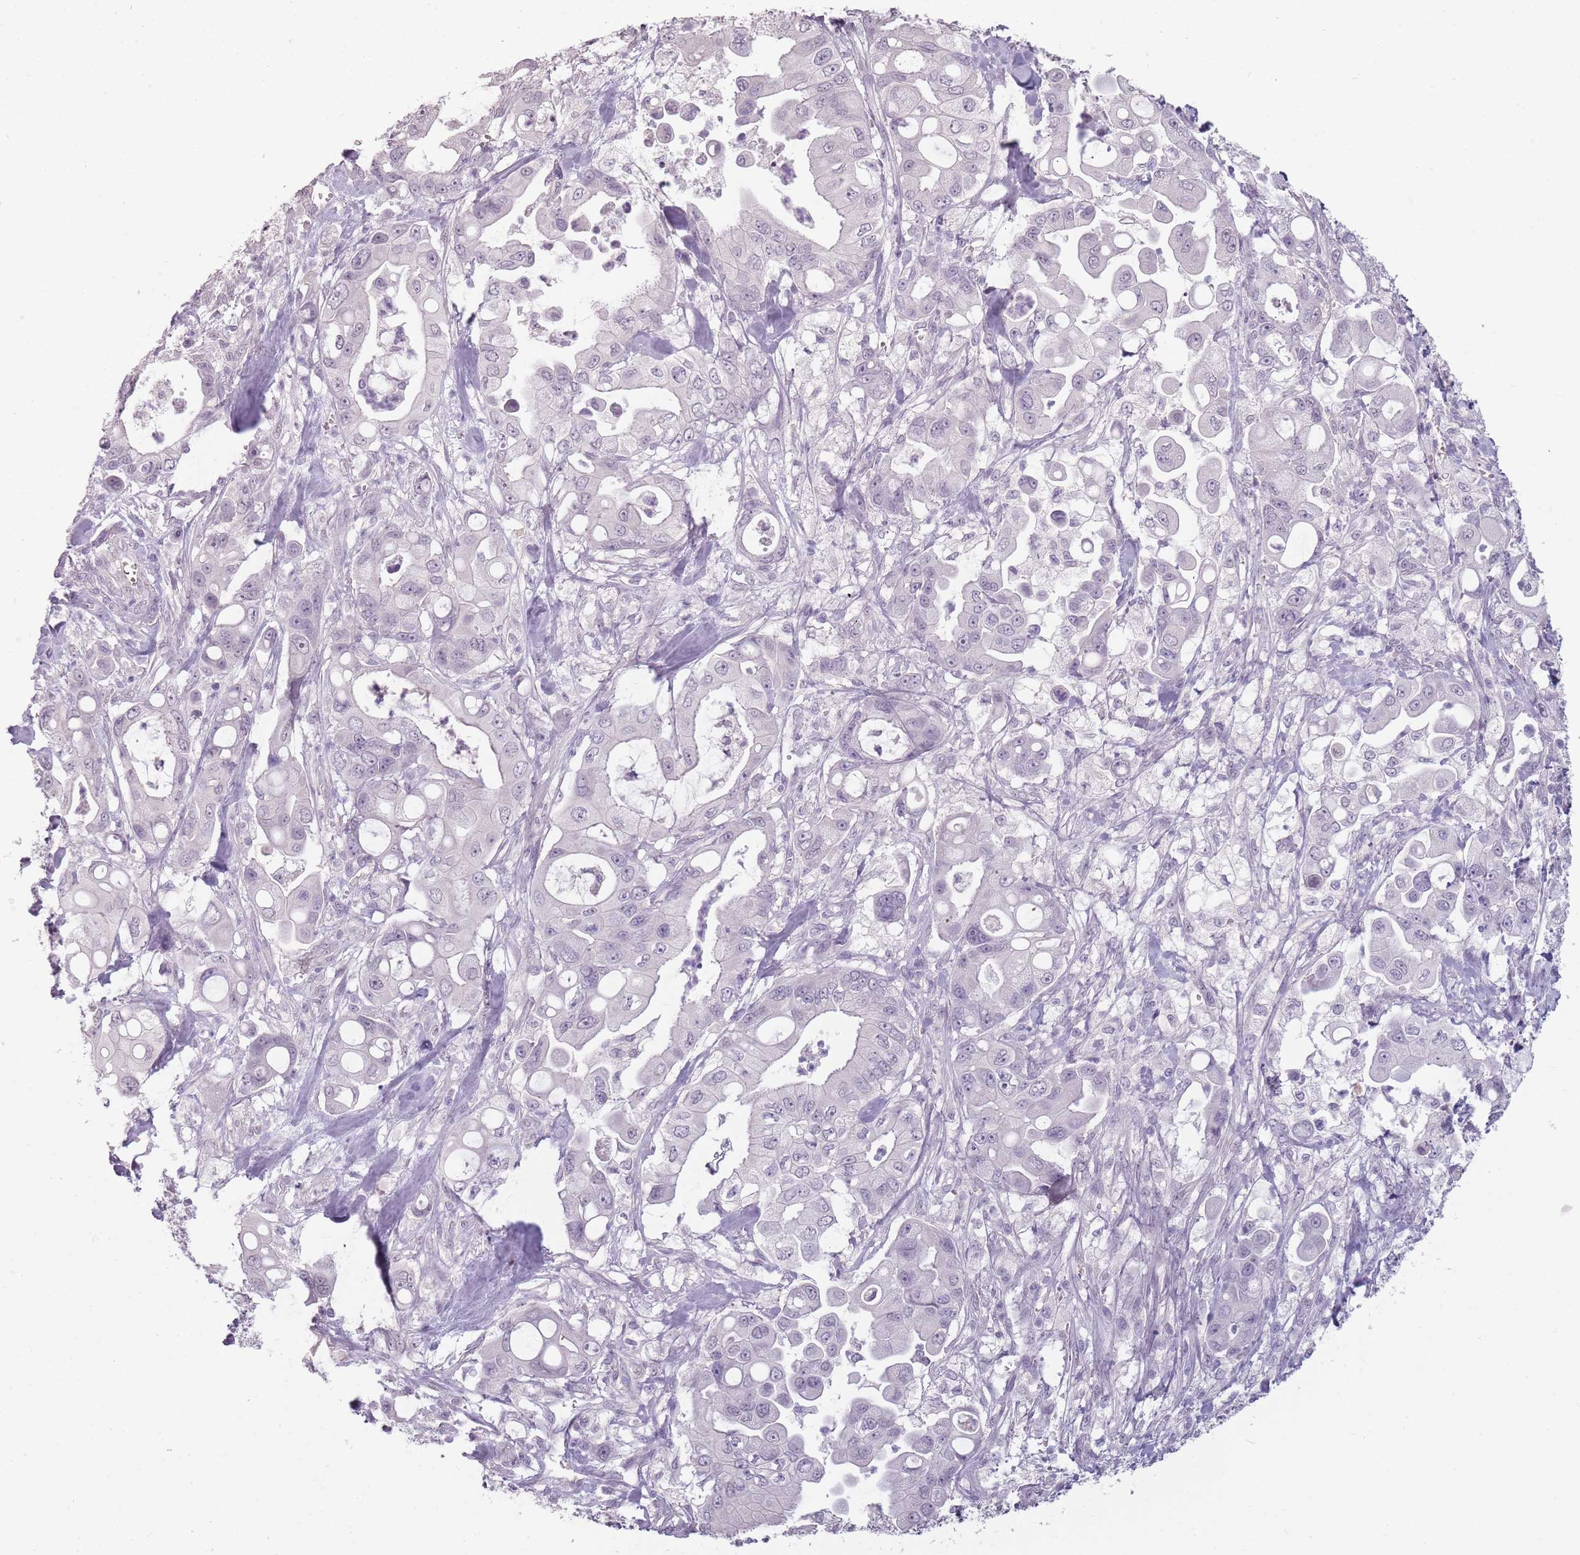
{"staining": {"intensity": "negative", "quantity": "none", "location": "none"}, "tissue": "pancreatic cancer", "cell_type": "Tumor cells", "image_type": "cancer", "snomed": [{"axis": "morphology", "description": "Adenocarcinoma, NOS"}, {"axis": "topography", "description": "Pancreas"}], "caption": "The photomicrograph displays no staining of tumor cells in pancreatic cancer (adenocarcinoma).", "gene": "PIEZO1", "patient": {"sex": "male", "age": 68}}